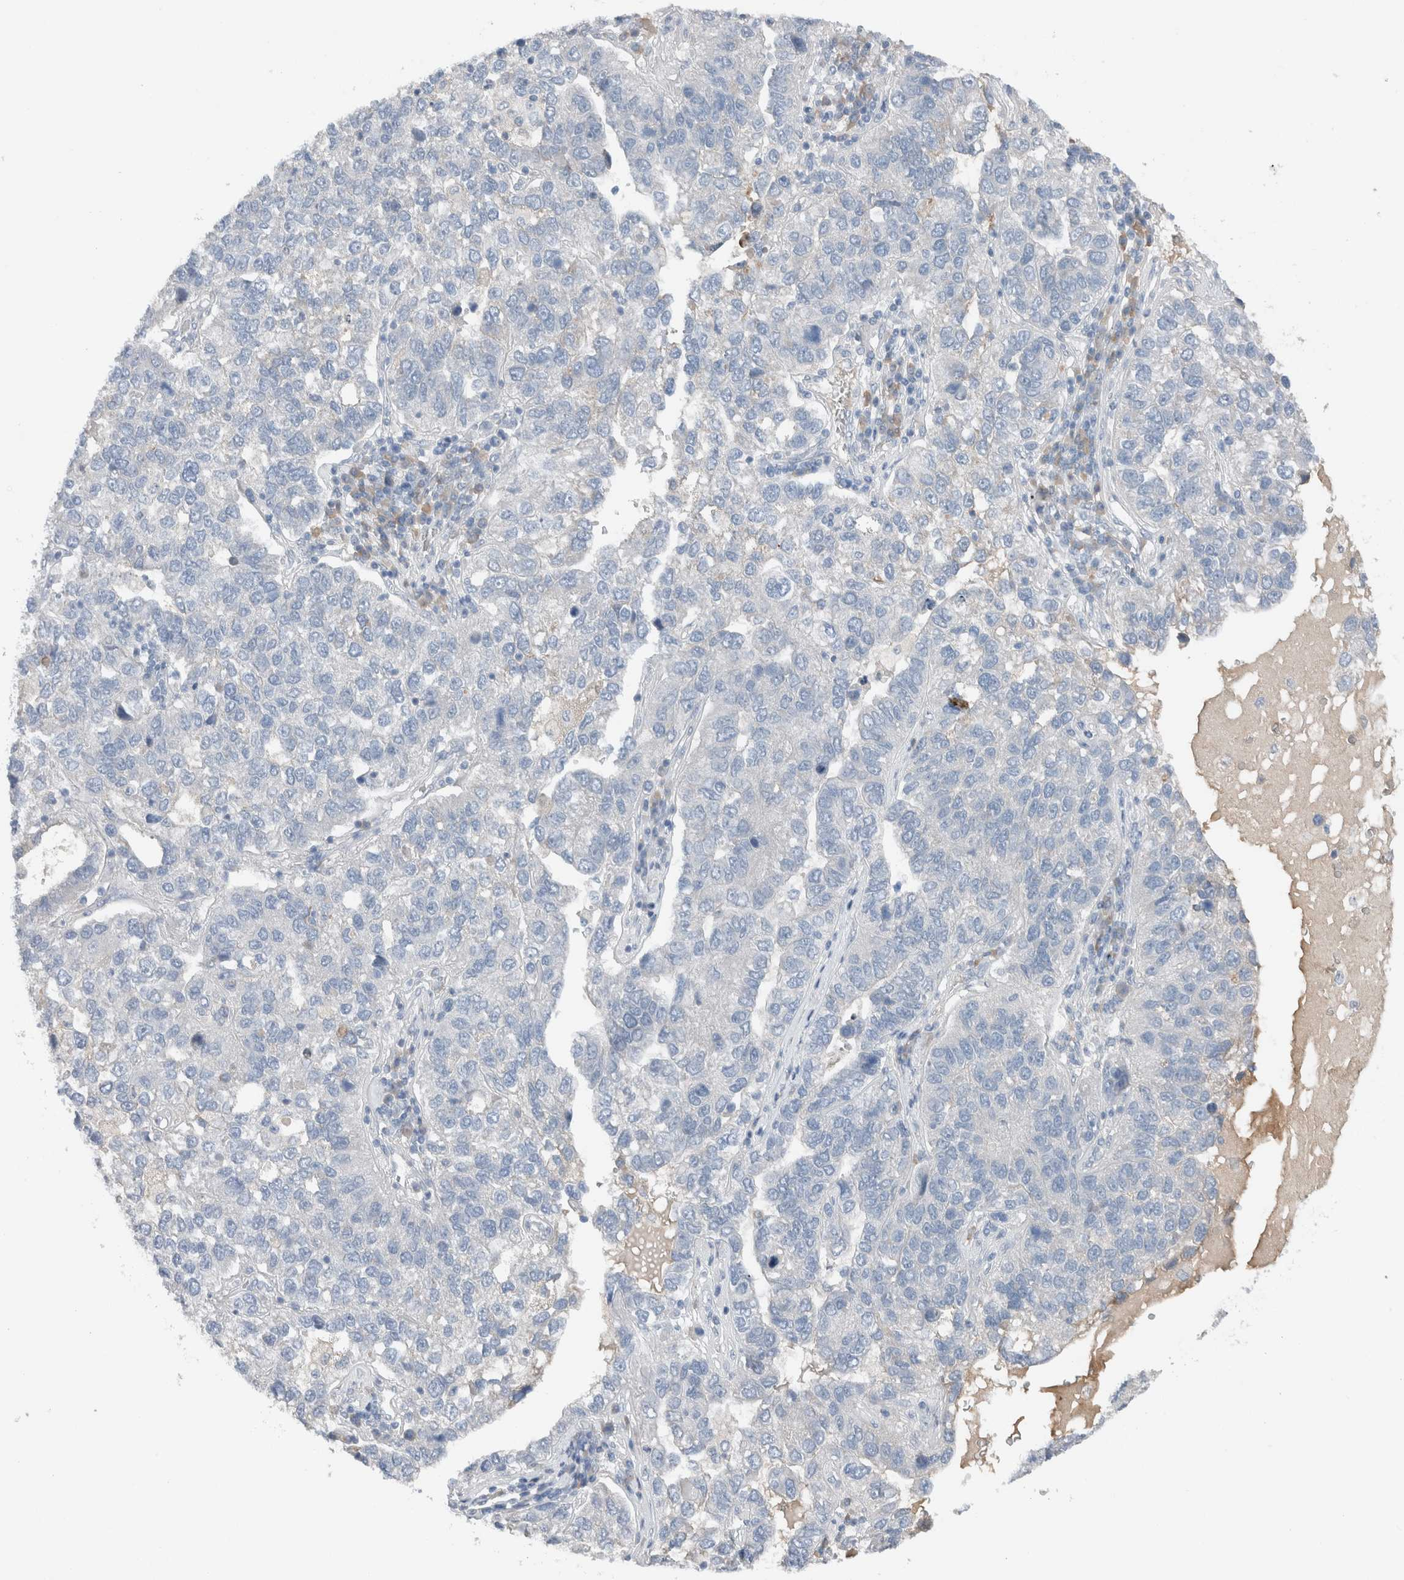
{"staining": {"intensity": "negative", "quantity": "none", "location": "none"}, "tissue": "pancreatic cancer", "cell_type": "Tumor cells", "image_type": "cancer", "snomed": [{"axis": "morphology", "description": "Adenocarcinoma, NOS"}, {"axis": "topography", "description": "Pancreas"}], "caption": "The immunohistochemistry micrograph has no significant positivity in tumor cells of pancreatic cancer (adenocarcinoma) tissue.", "gene": "DUOX1", "patient": {"sex": "female", "age": 61}}